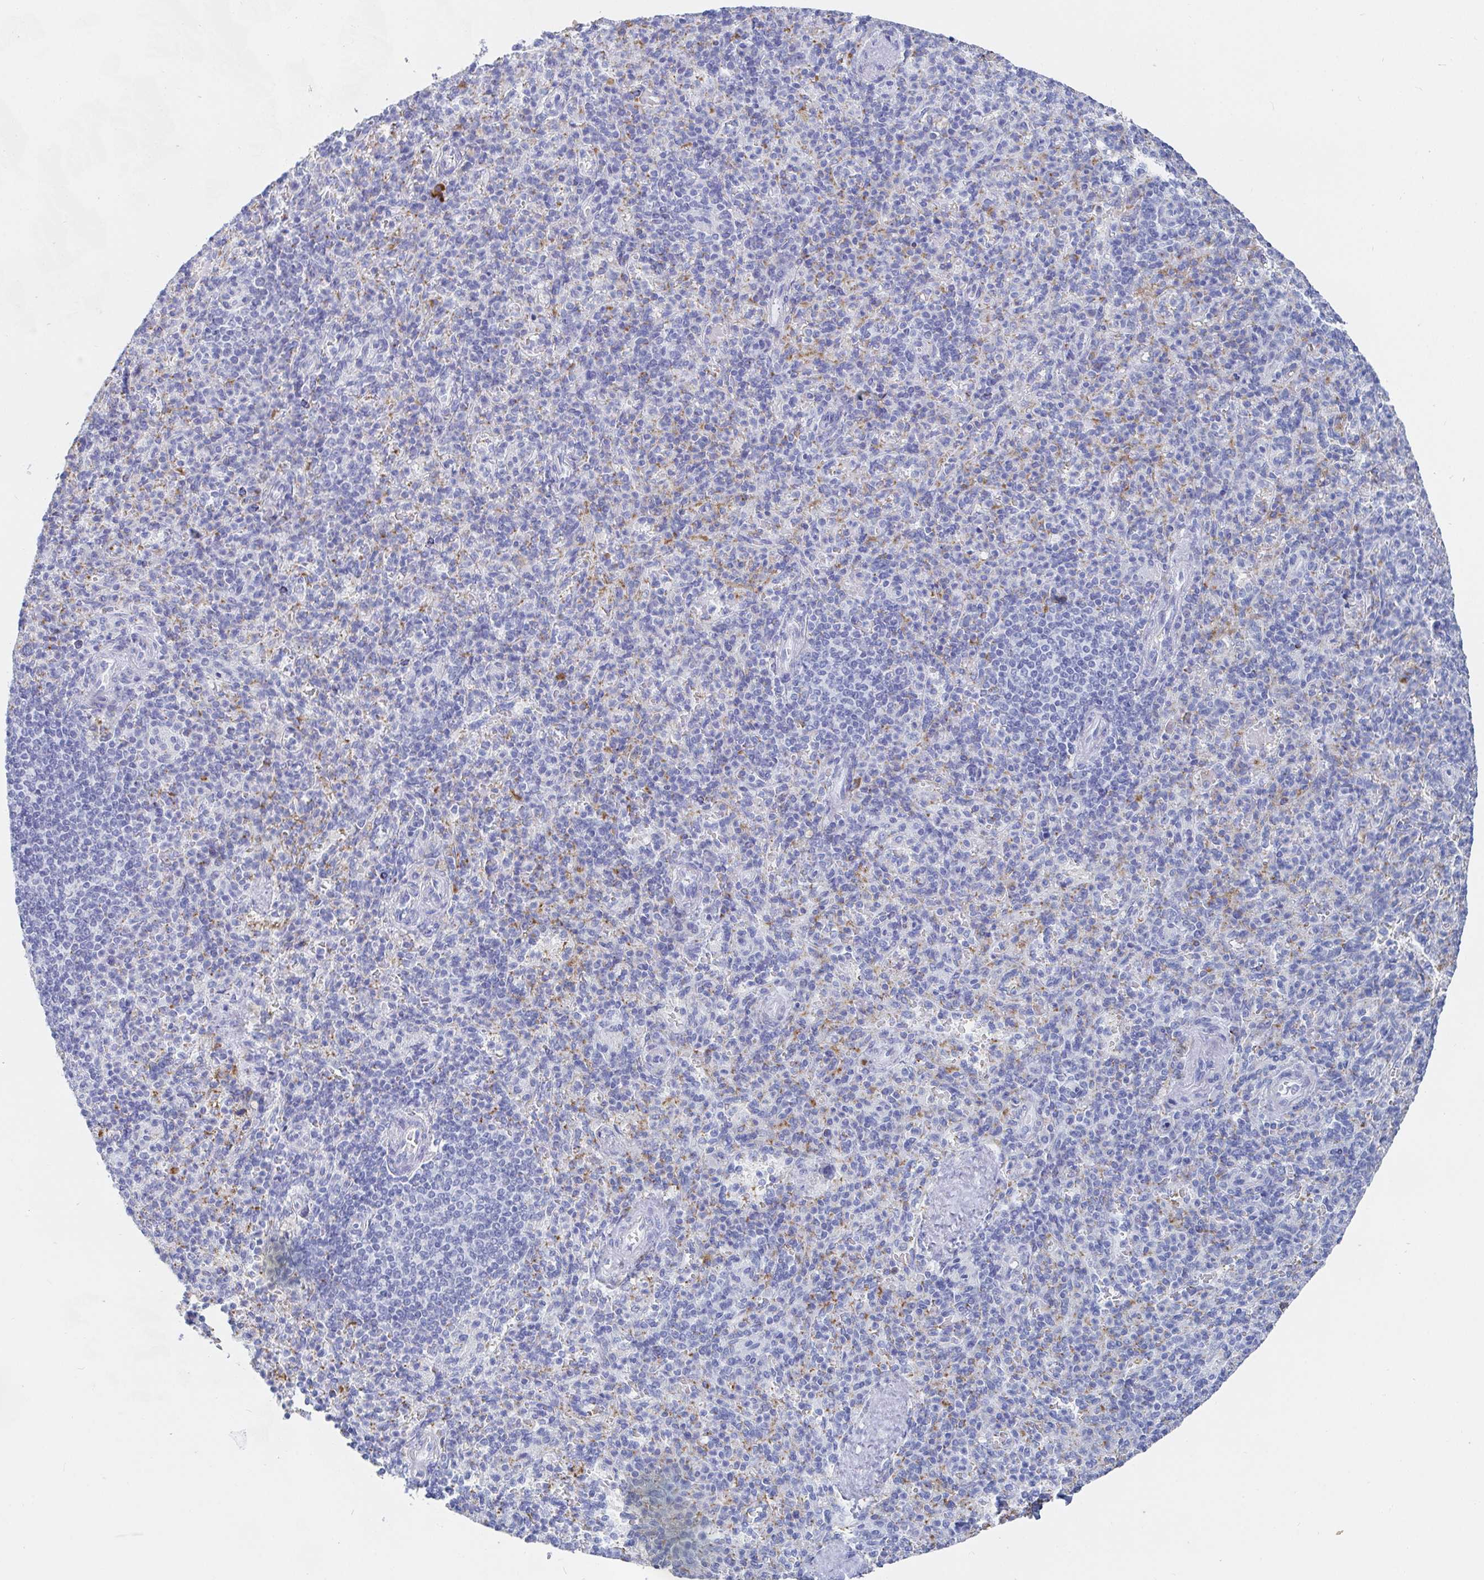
{"staining": {"intensity": "negative", "quantity": "none", "location": "none"}, "tissue": "spleen", "cell_type": "Cells in red pulp", "image_type": "normal", "snomed": [{"axis": "morphology", "description": "Normal tissue, NOS"}, {"axis": "topography", "description": "Spleen"}], "caption": "Immunohistochemistry of unremarkable spleen reveals no staining in cells in red pulp.", "gene": "OR2A1", "patient": {"sex": "female", "age": 74}}